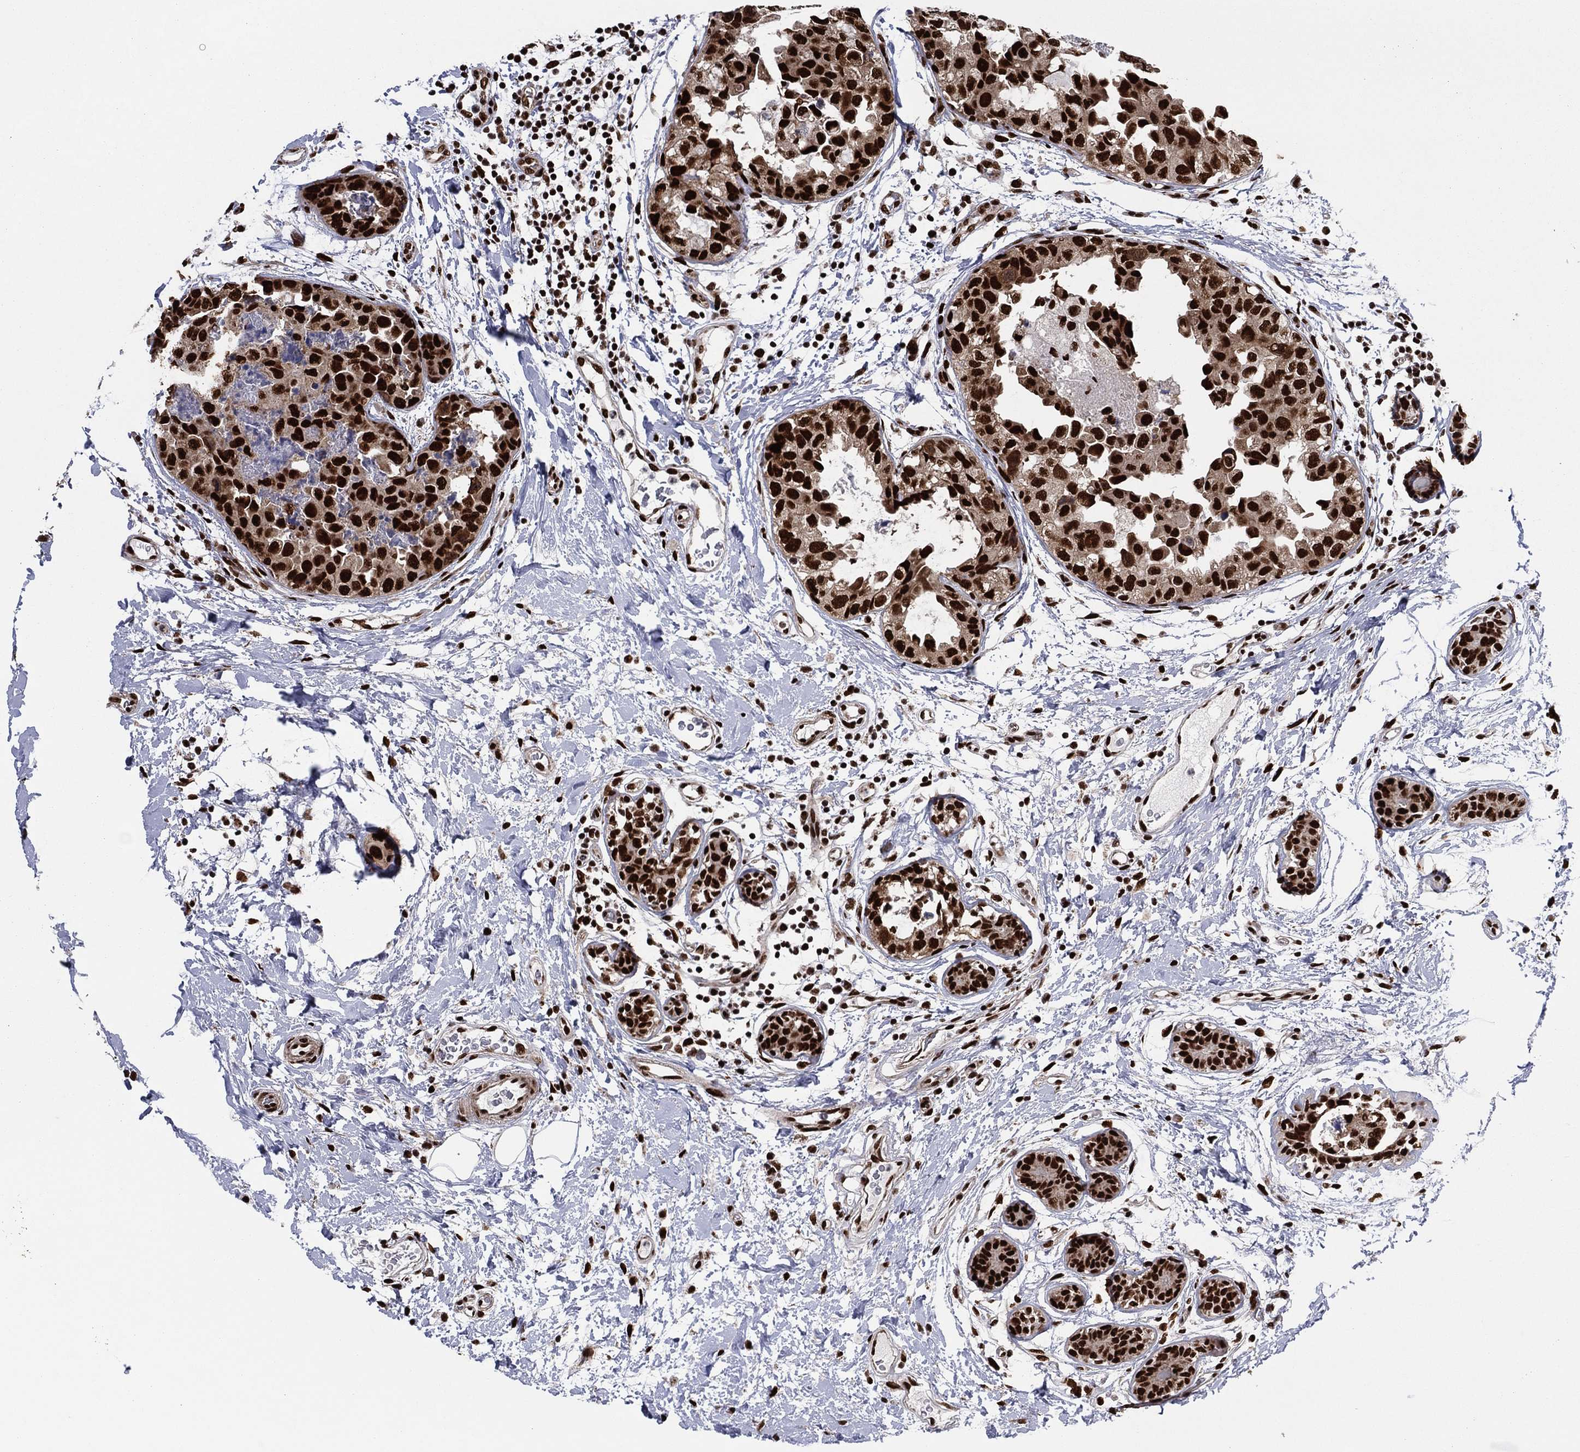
{"staining": {"intensity": "strong", "quantity": ">75%", "location": "nuclear"}, "tissue": "breast cancer", "cell_type": "Tumor cells", "image_type": "cancer", "snomed": [{"axis": "morphology", "description": "Normal tissue, NOS"}, {"axis": "morphology", "description": "Duct carcinoma"}, {"axis": "topography", "description": "Breast"}], "caption": "A brown stain highlights strong nuclear expression of a protein in human breast cancer (intraductal carcinoma) tumor cells.", "gene": "TP53BP1", "patient": {"sex": "female", "age": 40}}